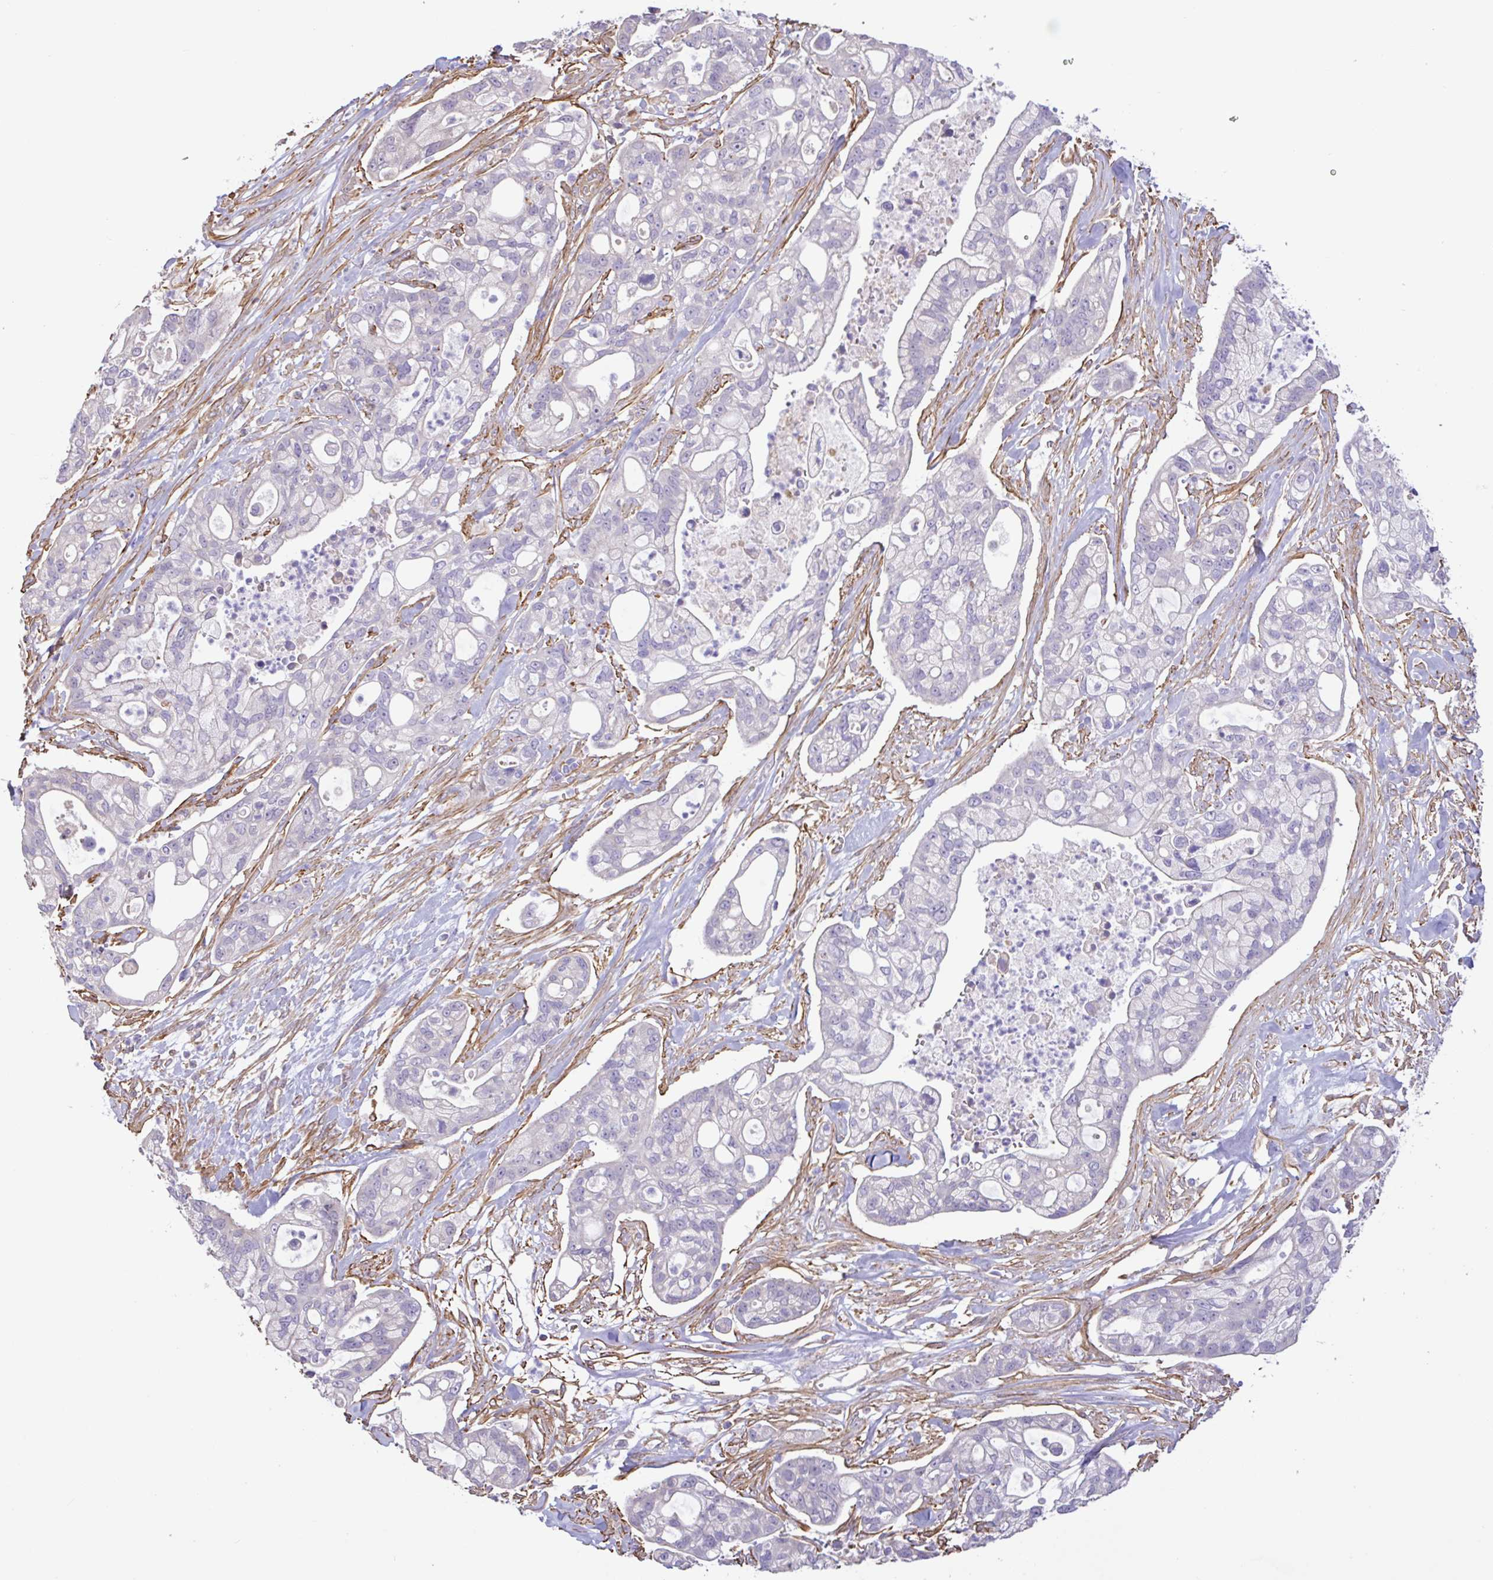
{"staining": {"intensity": "negative", "quantity": "none", "location": "none"}, "tissue": "pancreatic cancer", "cell_type": "Tumor cells", "image_type": "cancer", "snomed": [{"axis": "morphology", "description": "Adenocarcinoma, NOS"}, {"axis": "topography", "description": "Pancreas"}], "caption": "The histopathology image reveals no significant expression in tumor cells of pancreatic cancer.", "gene": "PLCD4", "patient": {"sex": "female", "age": 69}}